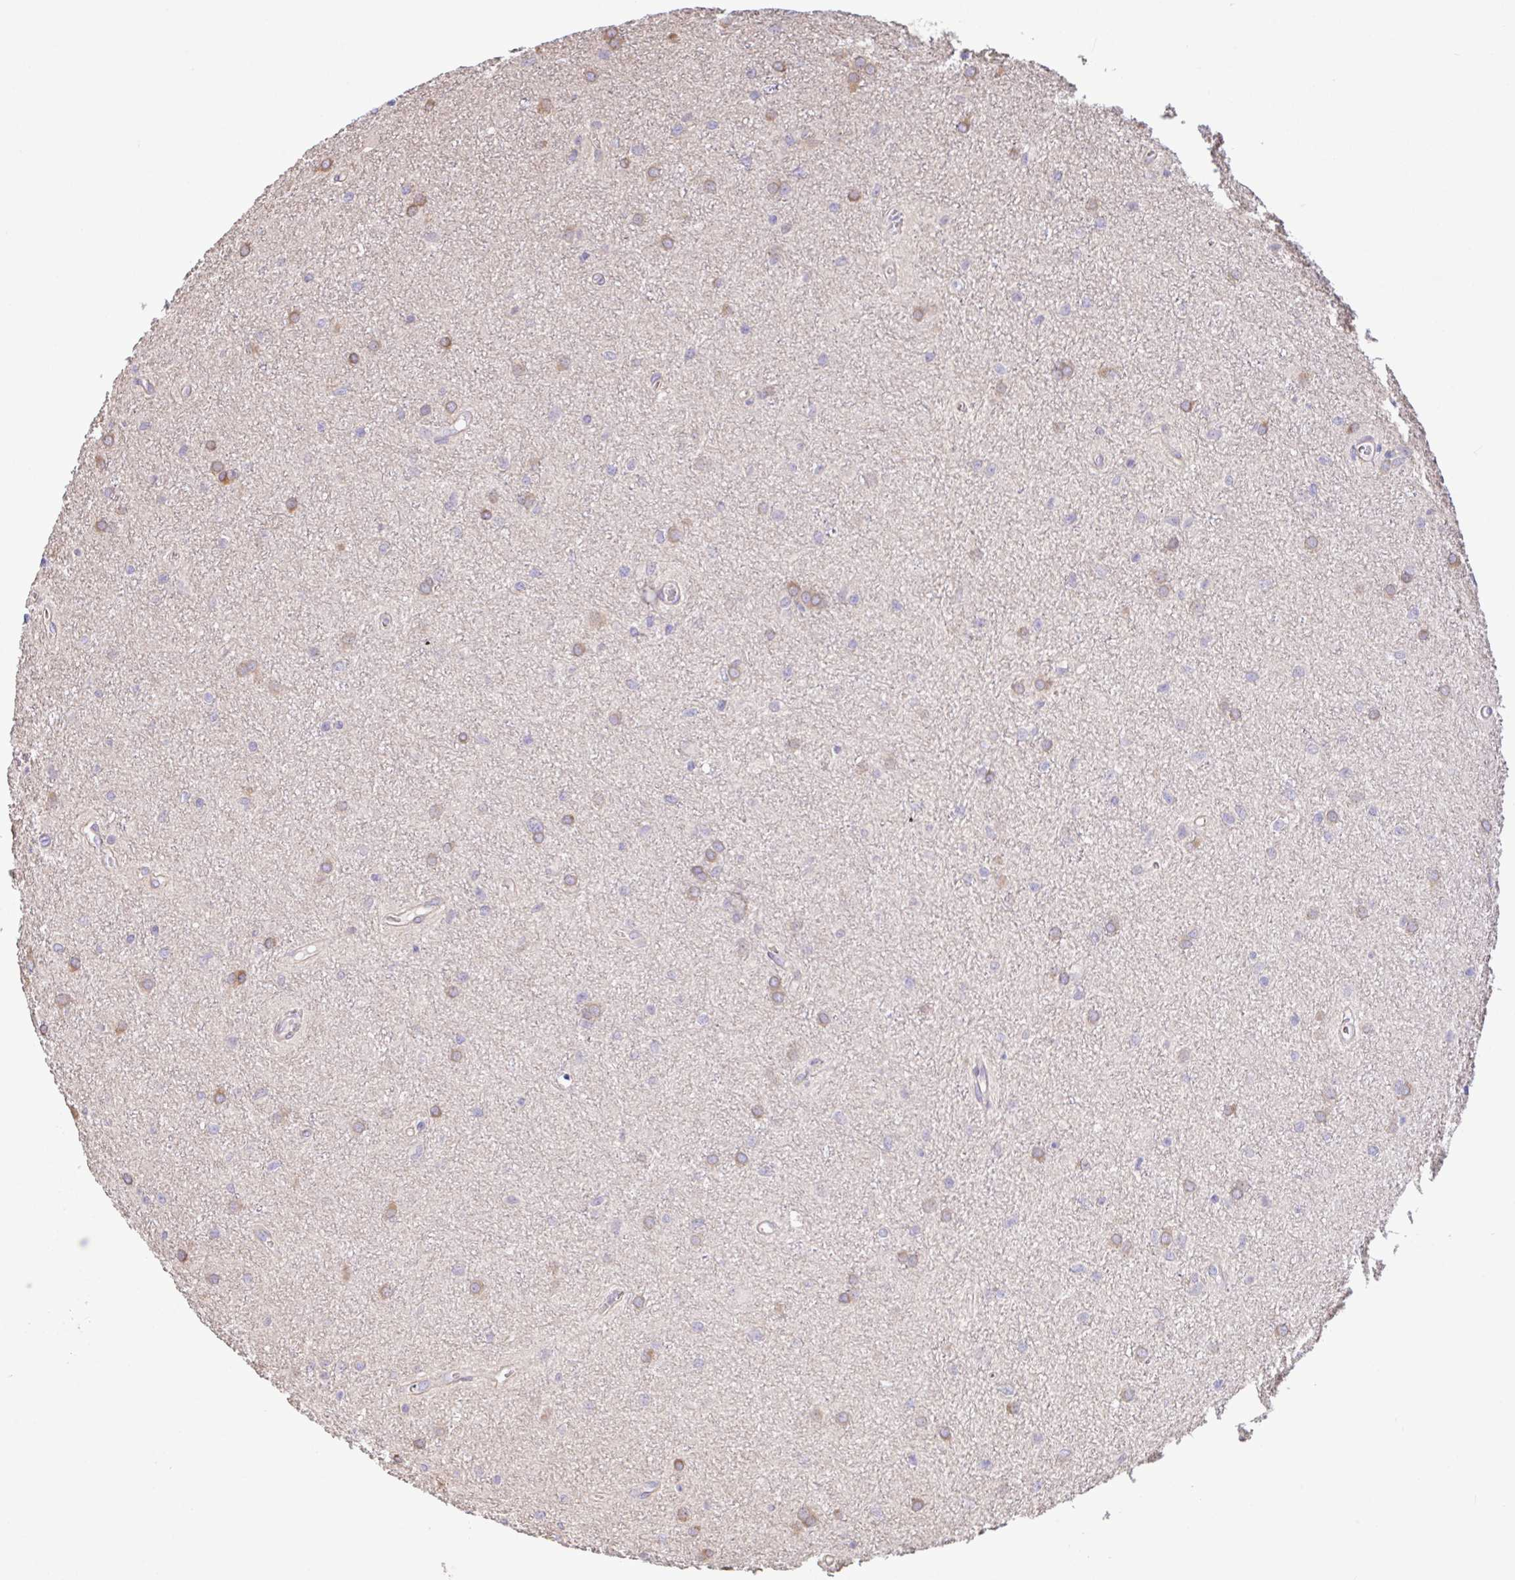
{"staining": {"intensity": "weak", "quantity": "<25%", "location": "cytoplasmic/membranous"}, "tissue": "glioma", "cell_type": "Tumor cells", "image_type": "cancer", "snomed": [{"axis": "morphology", "description": "Glioma, malignant, Low grade"}, {"axis": "topography", "description": "Cerebellum"}], "caption": "This is a photomicrograph of immunohistochemistry staining of glioma, which shows no expression in tumor cells.", "gene": "PLCD4", "patient": {"sex": "female", "age": 5}}